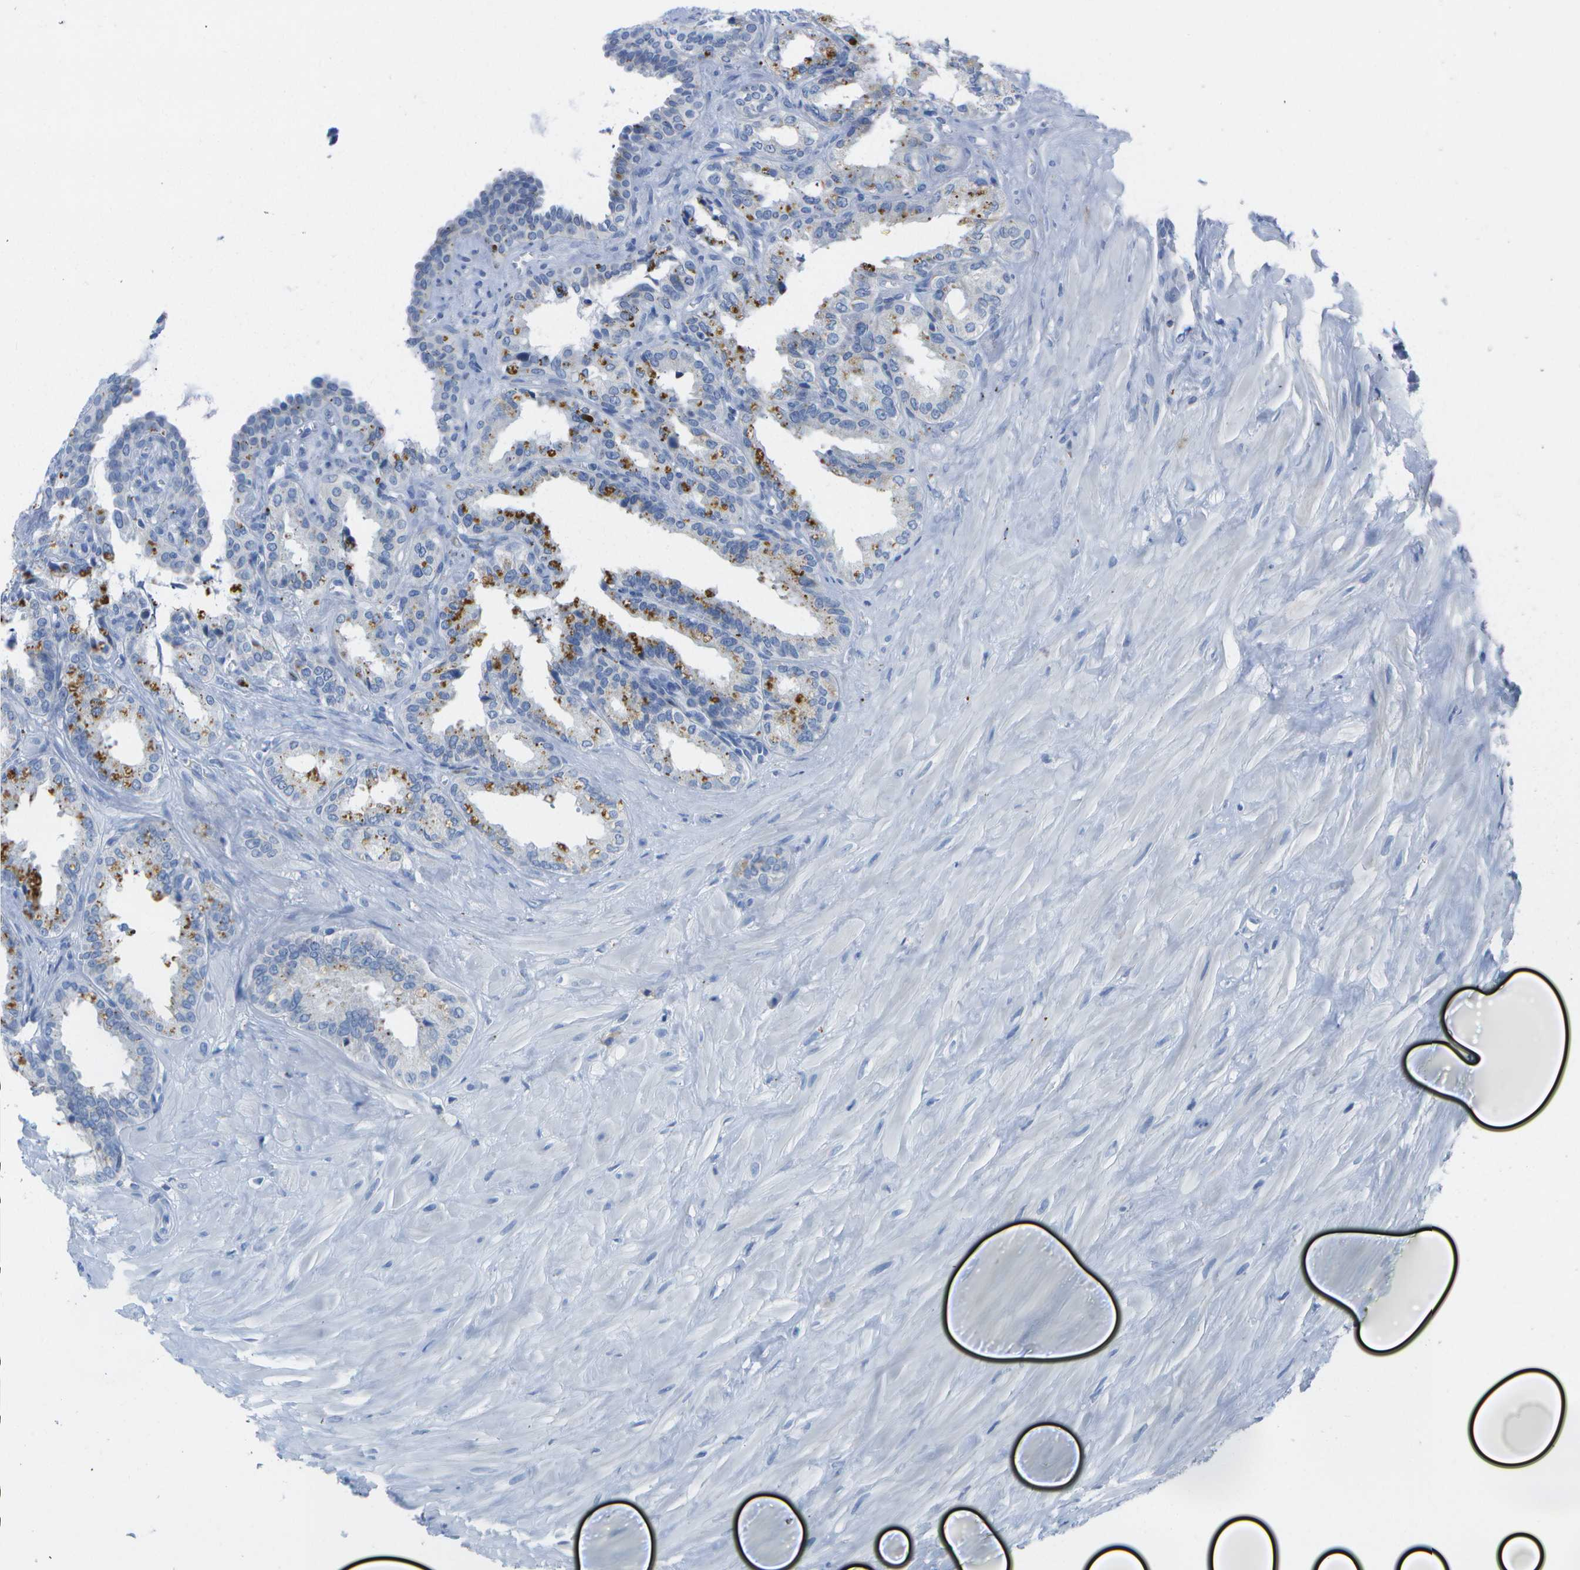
{"staining": {"intensity": "negative", "quantity": "none", "location": "none"}, "tissue": "seminal vesicle", "cell_type": "Glandular cells", "image_type": "normal", "snomed": [{"axis": "morphology", "description": "Normal tissue, NOS"}, {"axis": "topography", "description": "Seminal veicle"}], "caption": "Photomicrograph shows no protein positivity in glandular cells of normal seminal vesicle.", "gene": "MS4A1", "patient": {"sex": "male", "age": 64}}